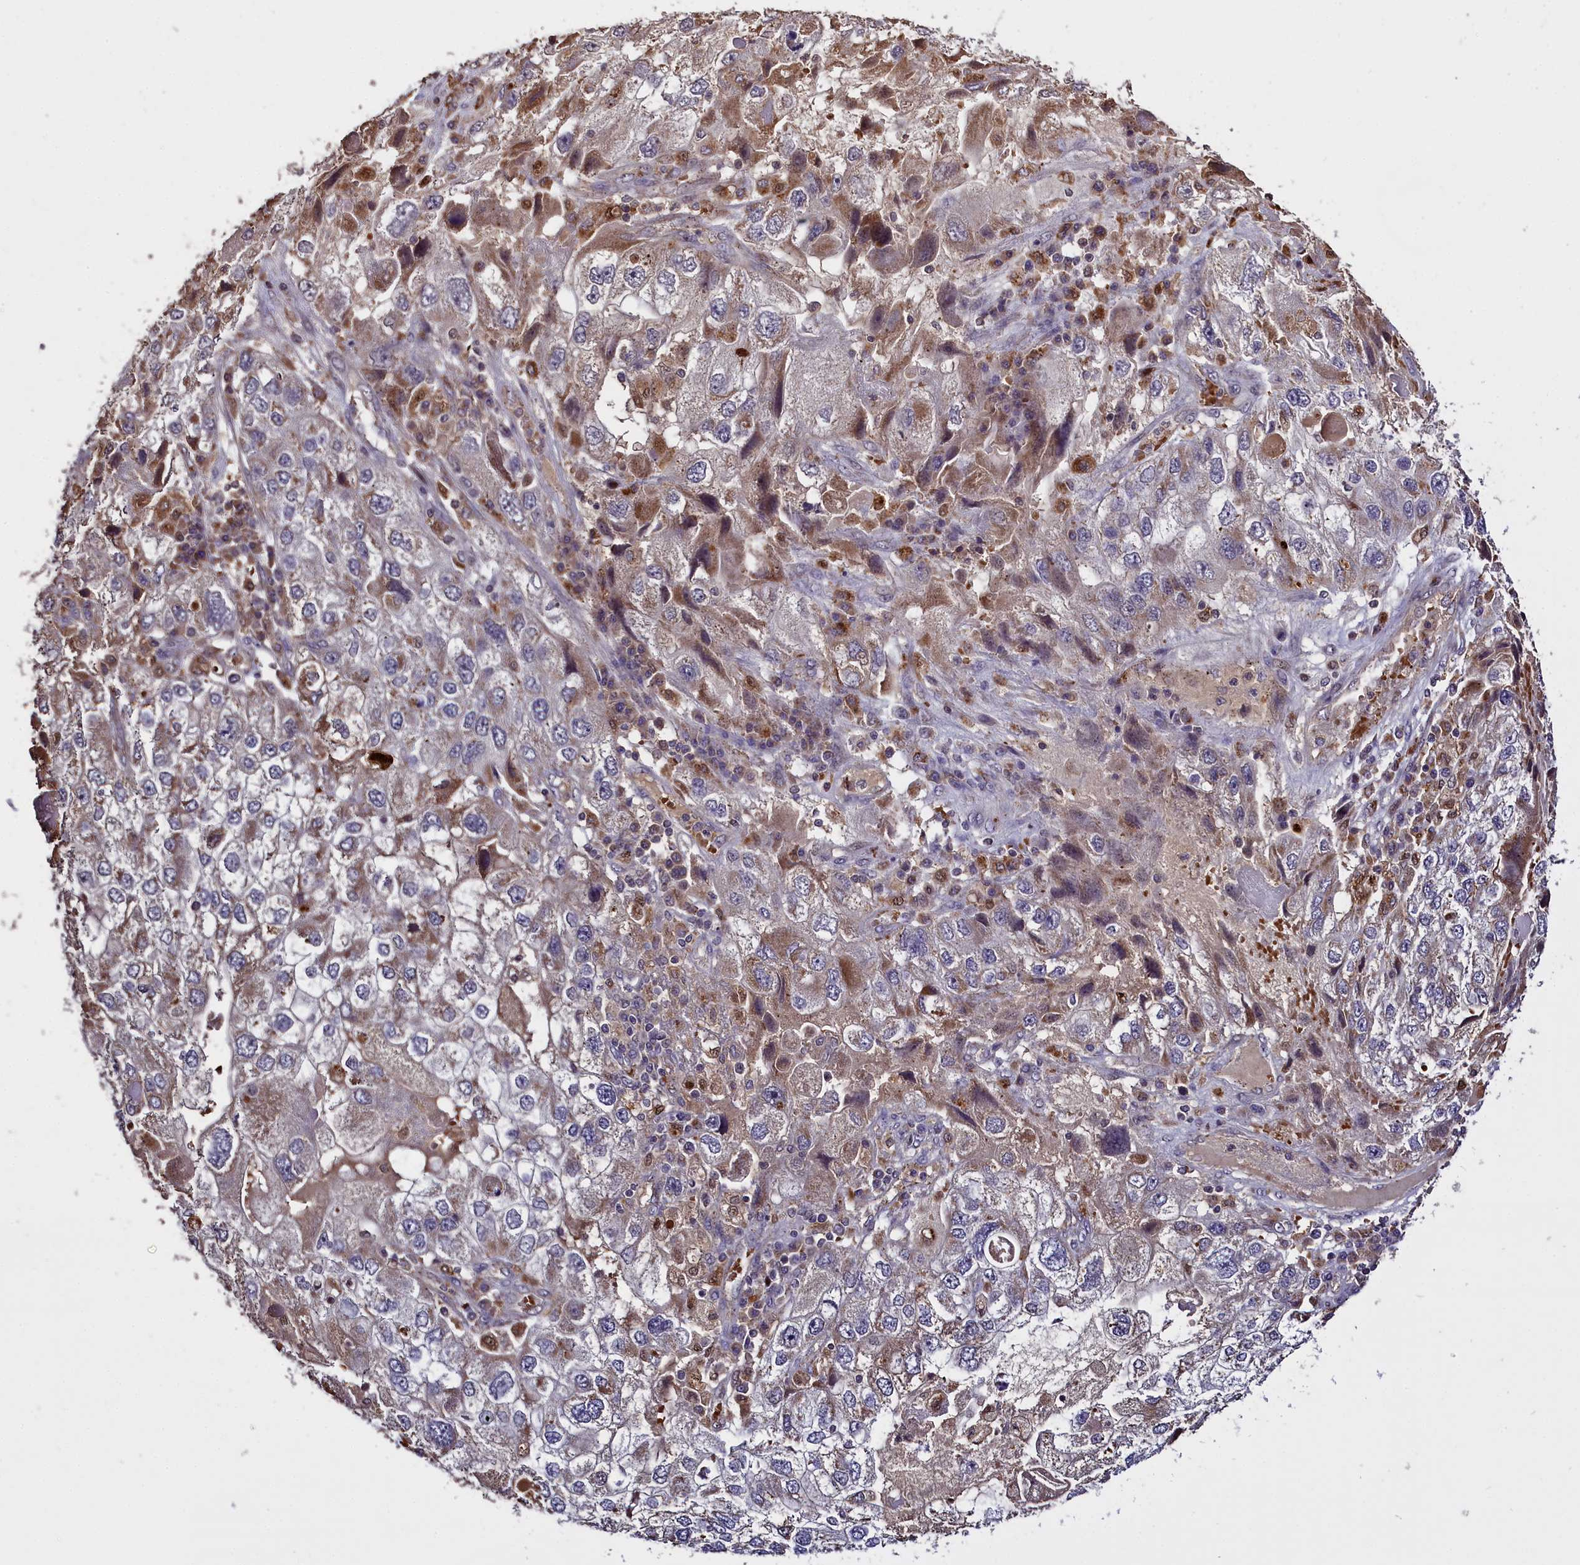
{"staining": {"intensity": "negative", "quantity": "none", "location": "none"}, "tissue": "endometrial cancer", "cell_type": "Tumor cells", "image_type": "cancer", "snomed": [{"axis": "morphology", "description": "Adenocarcinoma, NOS"}, {"axis": "topography", "description": "Endometrium"}], "caption": "This is an immunohistochemistry micrograph of human endometrial cancer (adenocarcinoma). There is no expression in tumor cells.", "gene": "CLRN2", "patient": {"sex": "female", "age": 49}}